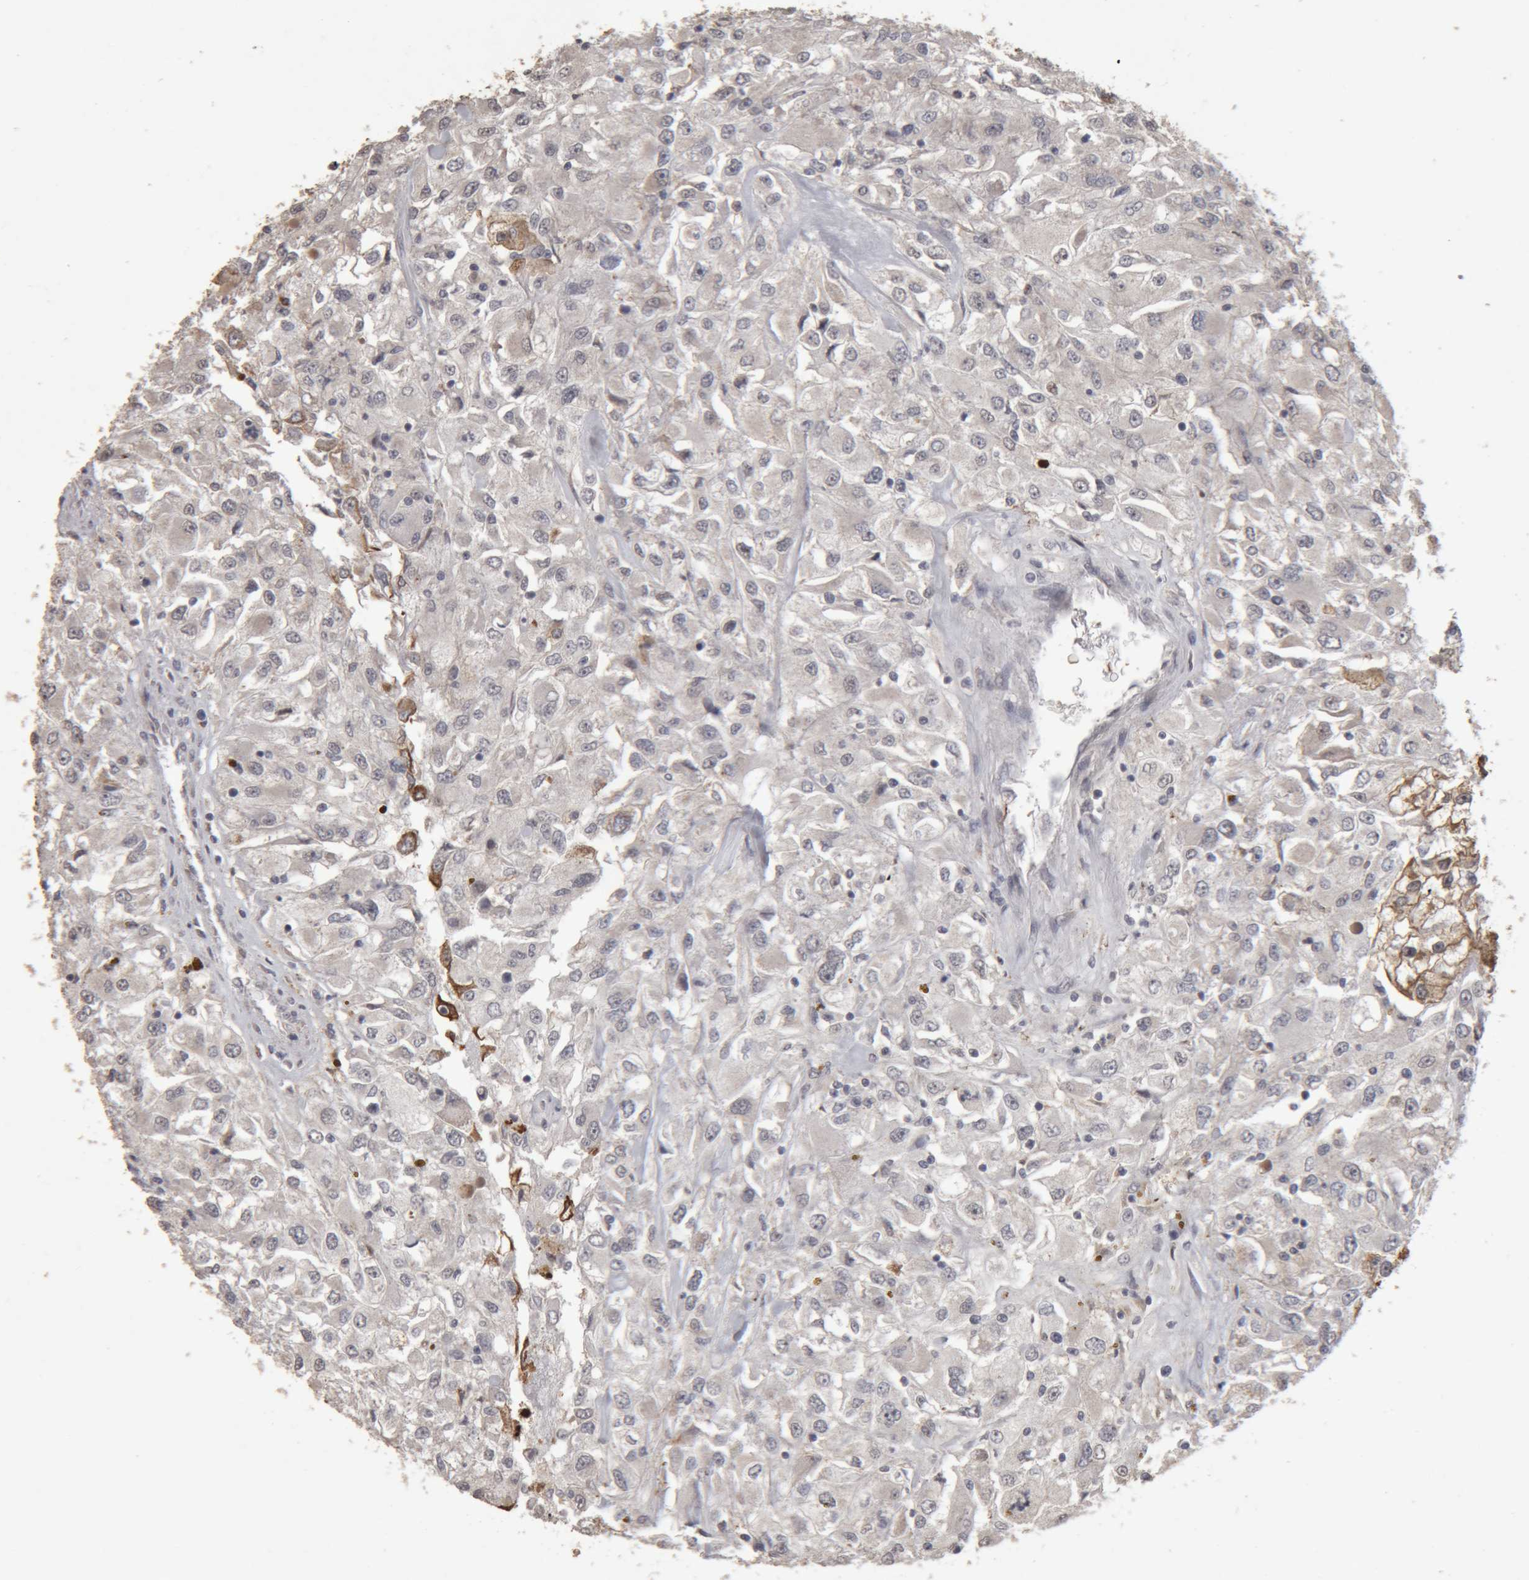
{"staining": {"intensity": "negative", "quantity": "none", "location": "none"}, "tissue": "renal cancer", "cell_type": "Tumor cells", "image_type": "cancer", "snomed": [{"axis": "morphology", "description": "Adenocarcinoma, NOS"}, {"axis": "topography", "description": "Kidney"}], "caption": "Protein analysis of renal cancer reveals no significant expression in tumor cells.", "gene": "MEP1A", "patient": {"sex": "female", "age": 52}}